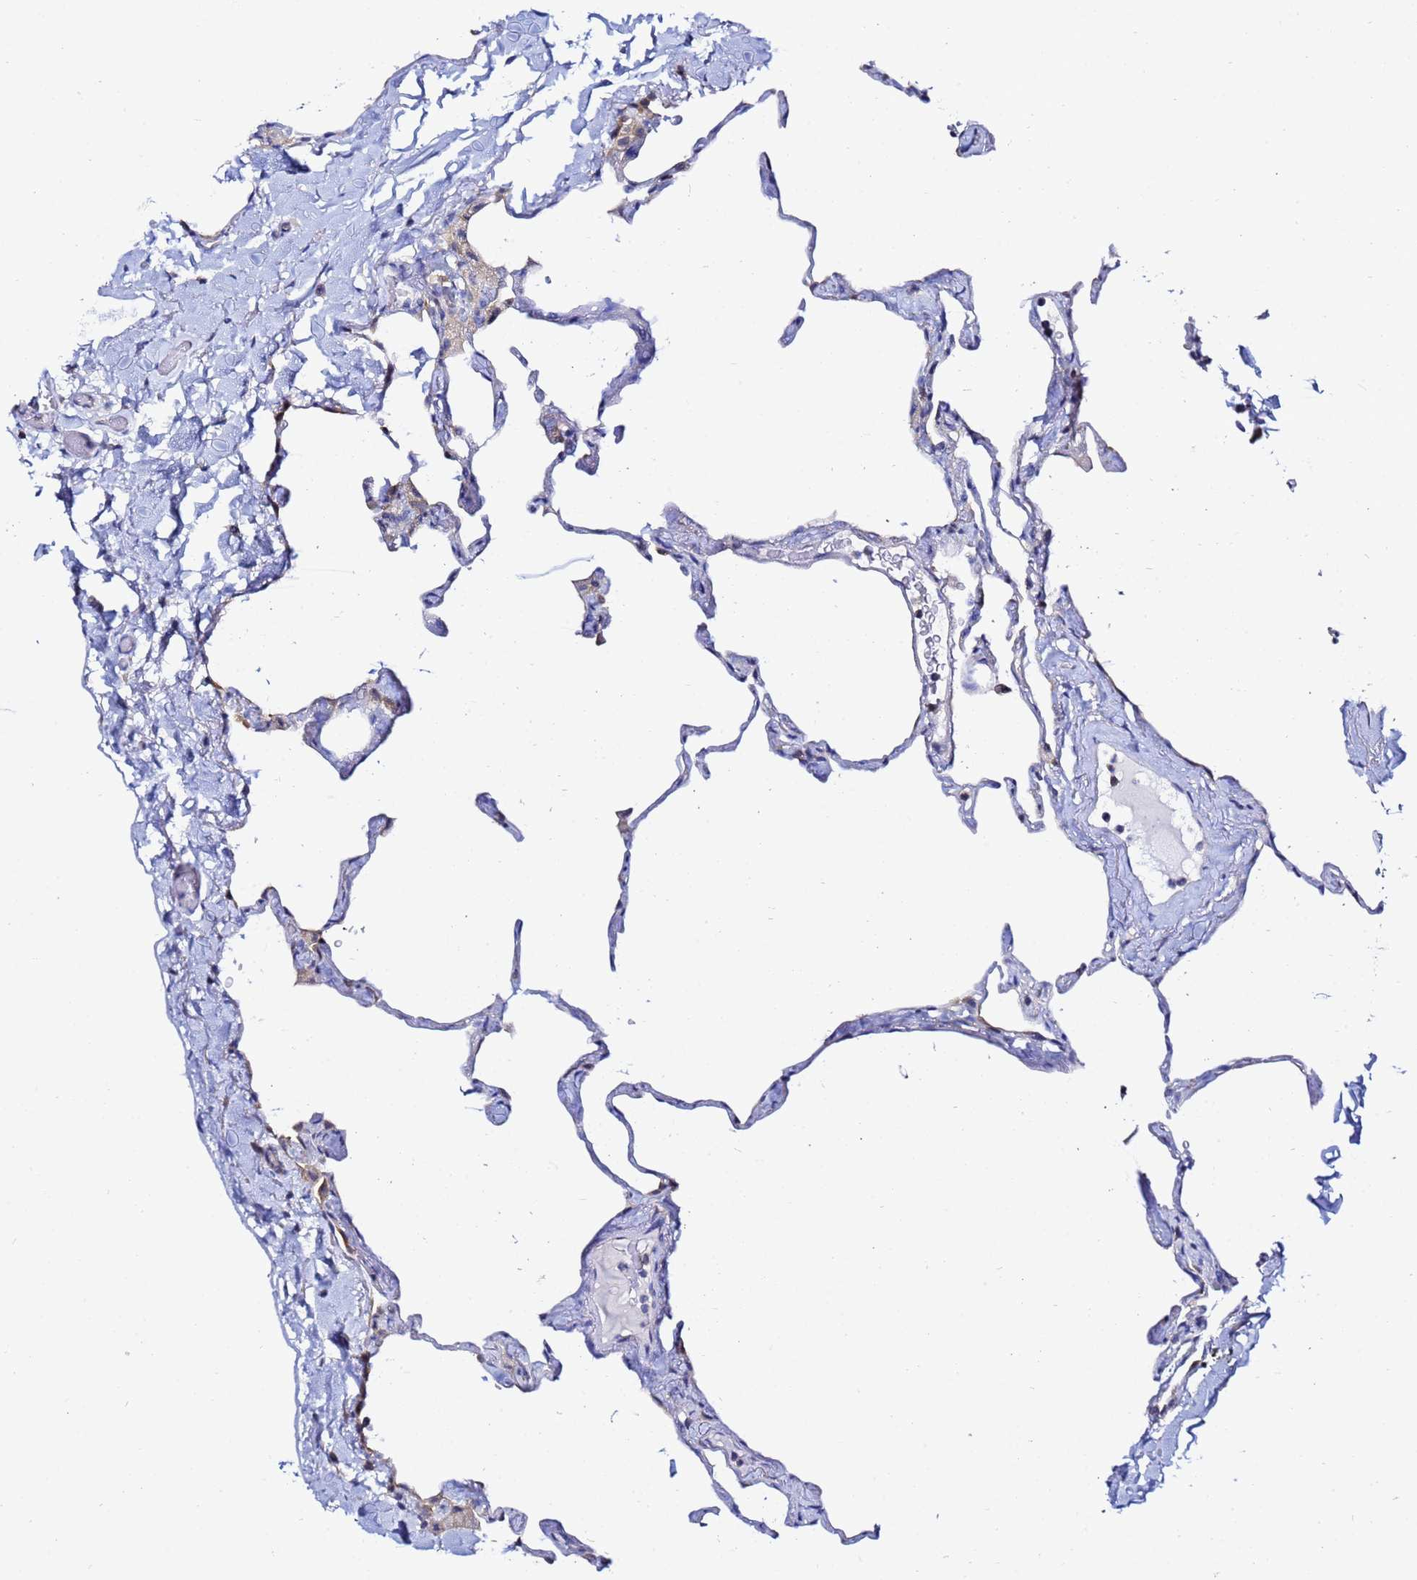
{"staining": {"intensity": "weak", "quantity": "<25%", "location": "cytoplasmic/membranous"}, "tissue": "lung", "cell_type": "Alveolar cells", "image_type": "normal", "snomed": [{"axis": "morphology", "description": "Normal tissue, NOS"}, {"axis": "topography", "description": "Lung"}], "caption": "Immunohistochemistry histopathology image of normal lung: lung stained with DAB exhibits no significant protein positivity in alveolar cells.", "gene": "LENG1", "patient": {"sex": "male", "age": 65}}